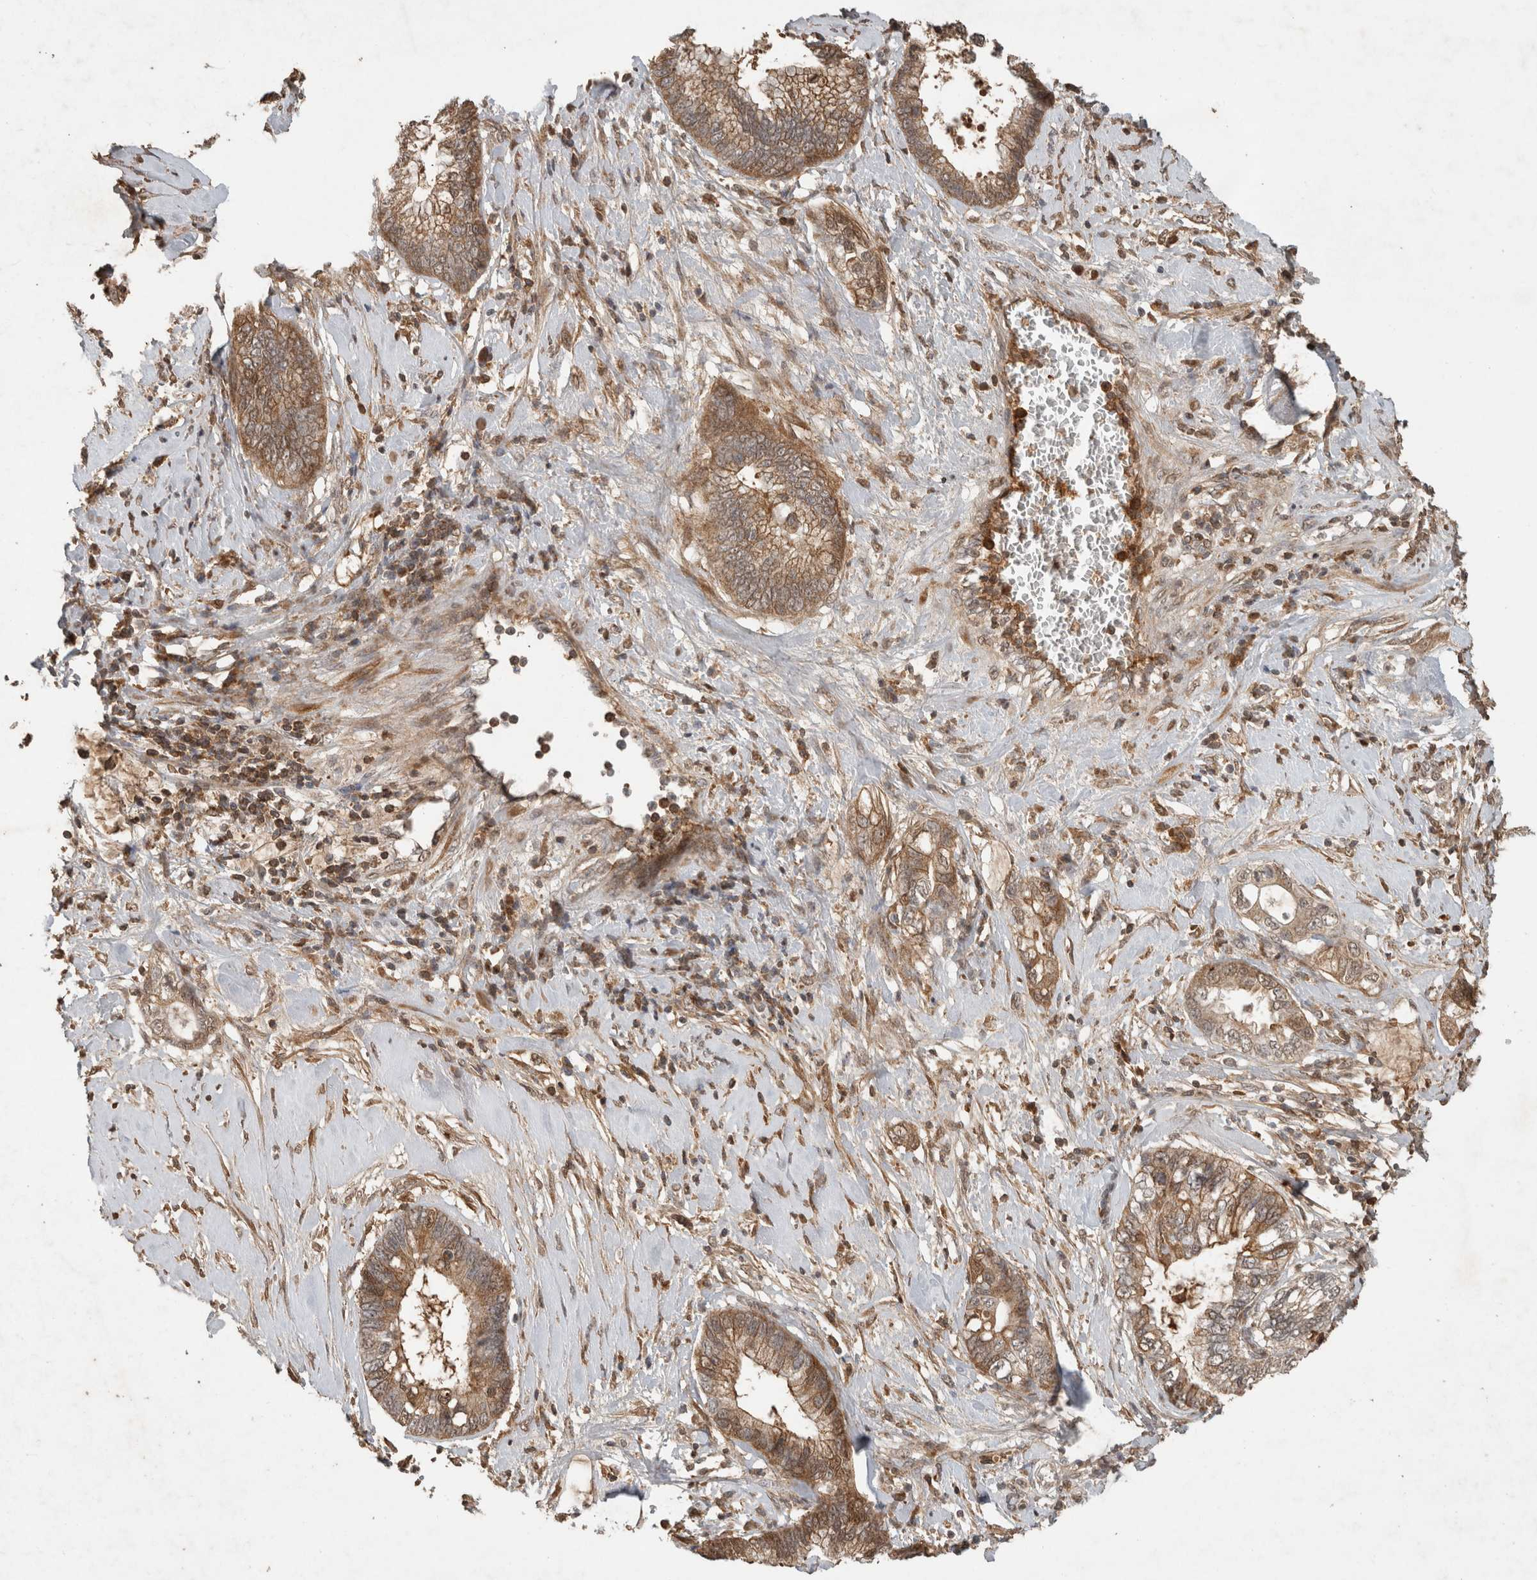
{"staining": {"intensity": "moderate", "quantity": ">75%", "location": "cytoplasmic/membranous"}, "tissue": "cervical cancer", "cell_type": "Tumor cells", "image_type": "cancer", "snomed": [{"axis": "morphology", "description": "Adenocarcinoma, NOS"}, {"axis": "topography", "description": "Cervix"}], "caption": "Human cervical cancer (adenocarcinoma) stained with a protein marker demonstrates moderate staining in tumor cells.", "gene": "FAM3A", "patient": {"sex": "female", "age": 44}}